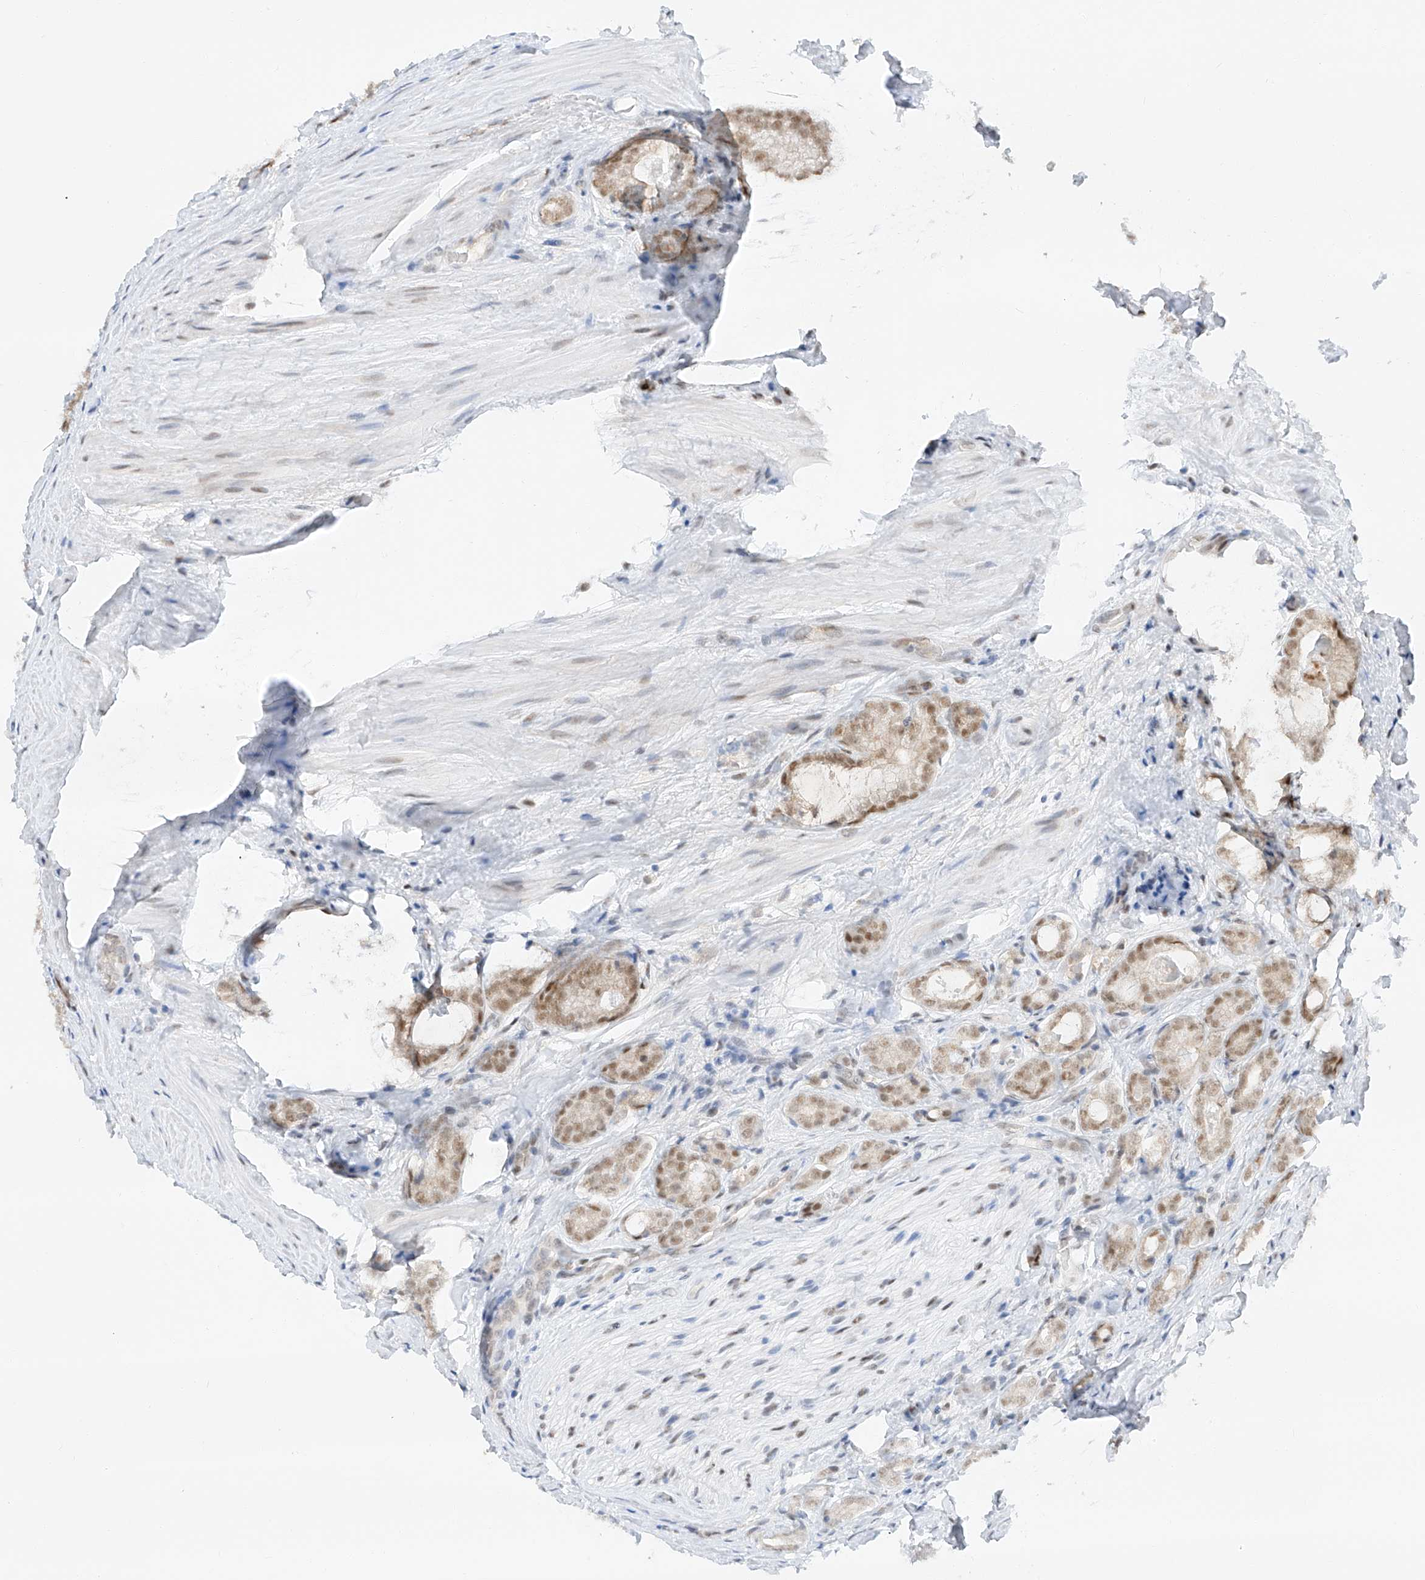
{"staining": {"intensity": "moderate", "quantity": ">75%", "location": "nuclear"}, "tissue": "prostate cancer", "cell_type": "Tumor cells", "image_type": "cancer", "snomed": [{"axis": "morphology", "description": "Adenocarcinoma, High grade"}, {"axis": "topography", "description": "Prostate"}], "caption": "A micrograph showing moderate nuclear positivity in approximately >75% of tumor cells in prostate cancer (adenocarcinoma (high-grade)), as visualized by brown immunohistochemical staining.", "gene": "POGK", "patient": {"sex": "male", "age": 63}}